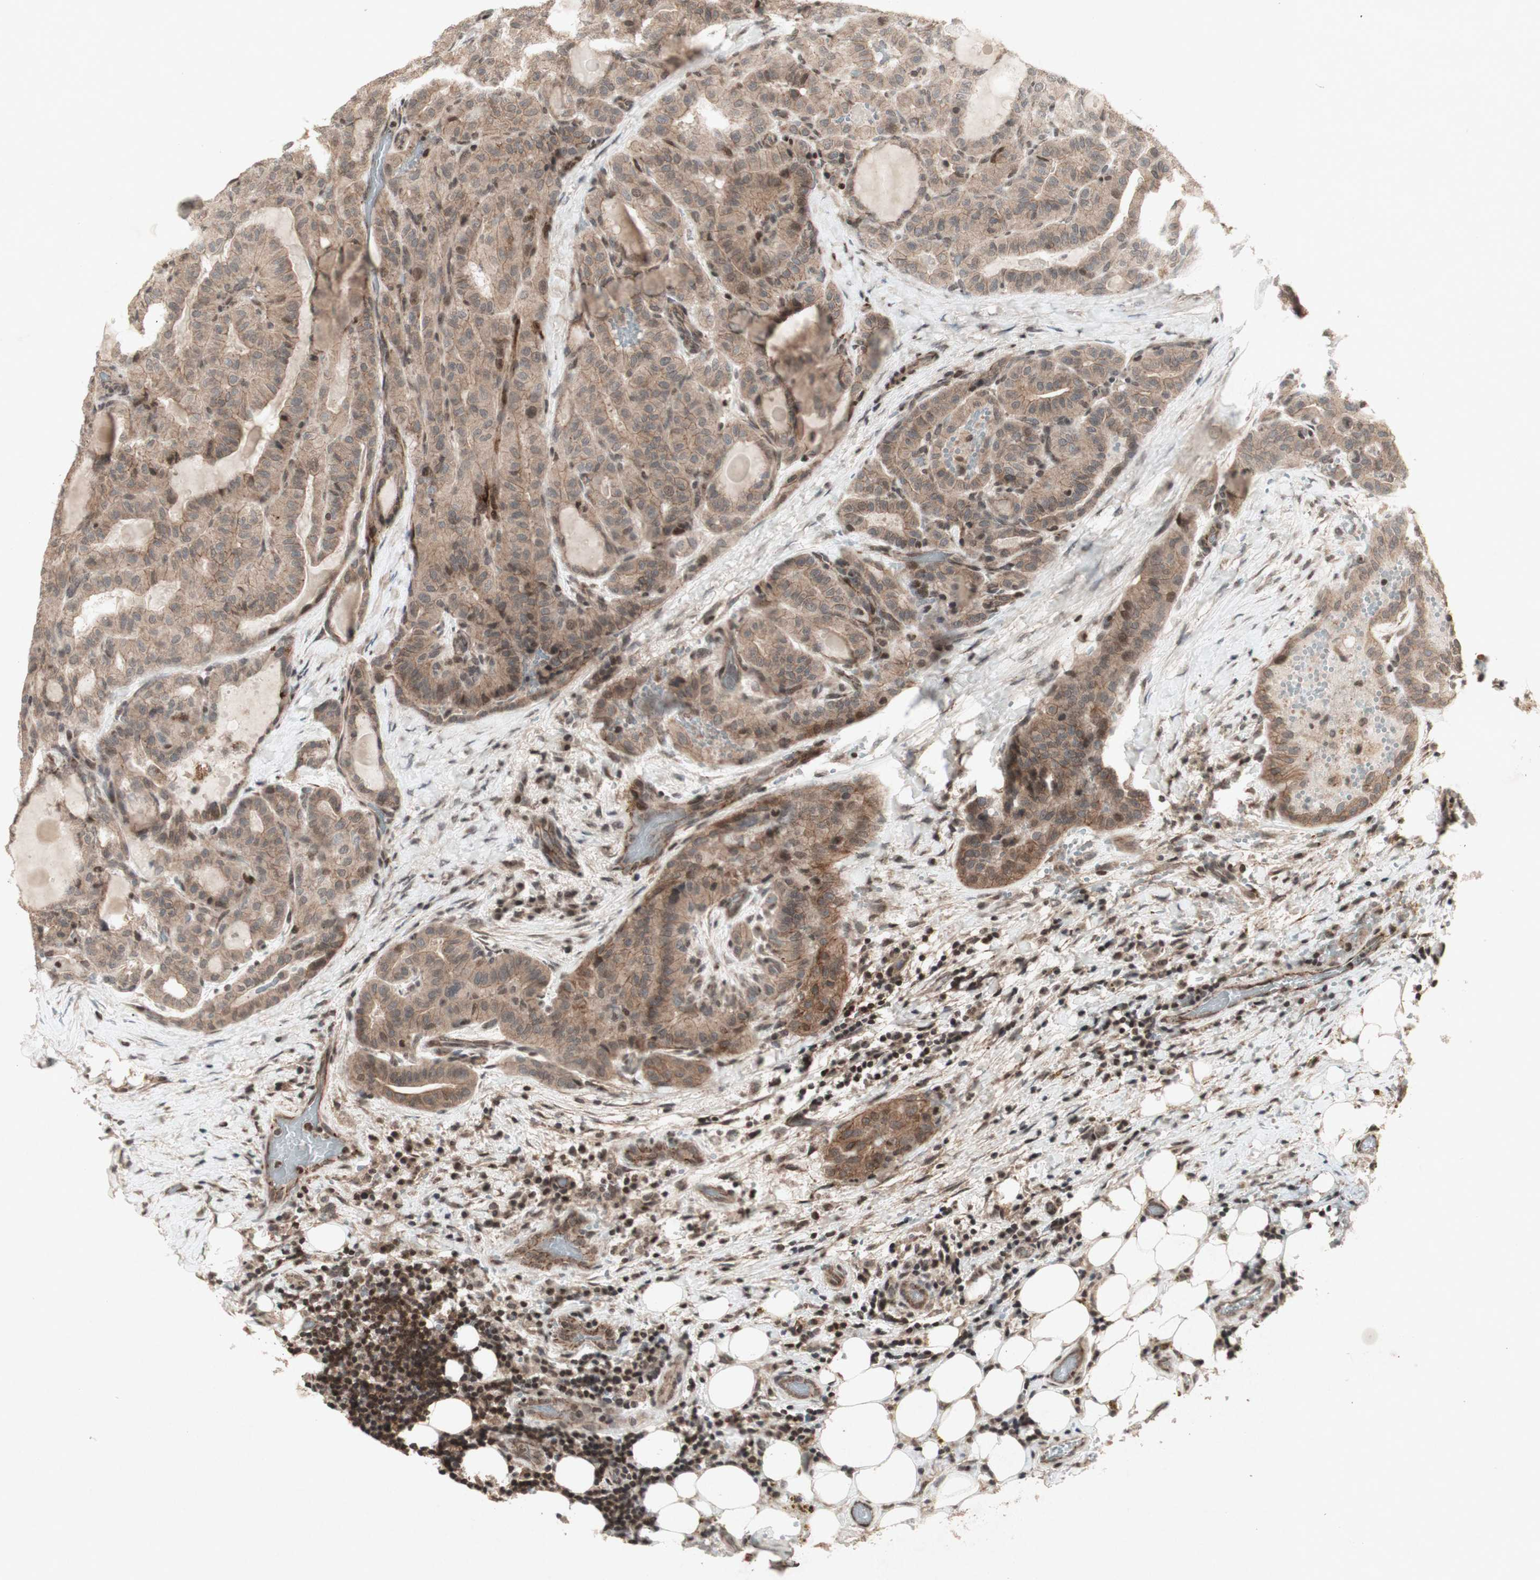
{"staining": {"intensity": "weak", "quantity": ">75%", "location": "cytoplasmic/membranous"}, "tissue": "thyroid cancer", "cell_type": "Tumor cells", "image_type": "cancer", "snomed": [{"axis": "morphology", "description": "Papillary adenocarcinoma, NOS"}, {"axis": "topography", "description": "Thyroid gland"}], "caption": "A brown stain highlights weak cytoplasmic/membranous staining of a protein in human thyroid papillary adenocarcinoma tumor cells.", "gene": "PLXNA1", "patient": {"sex": "male", "age": 77}}